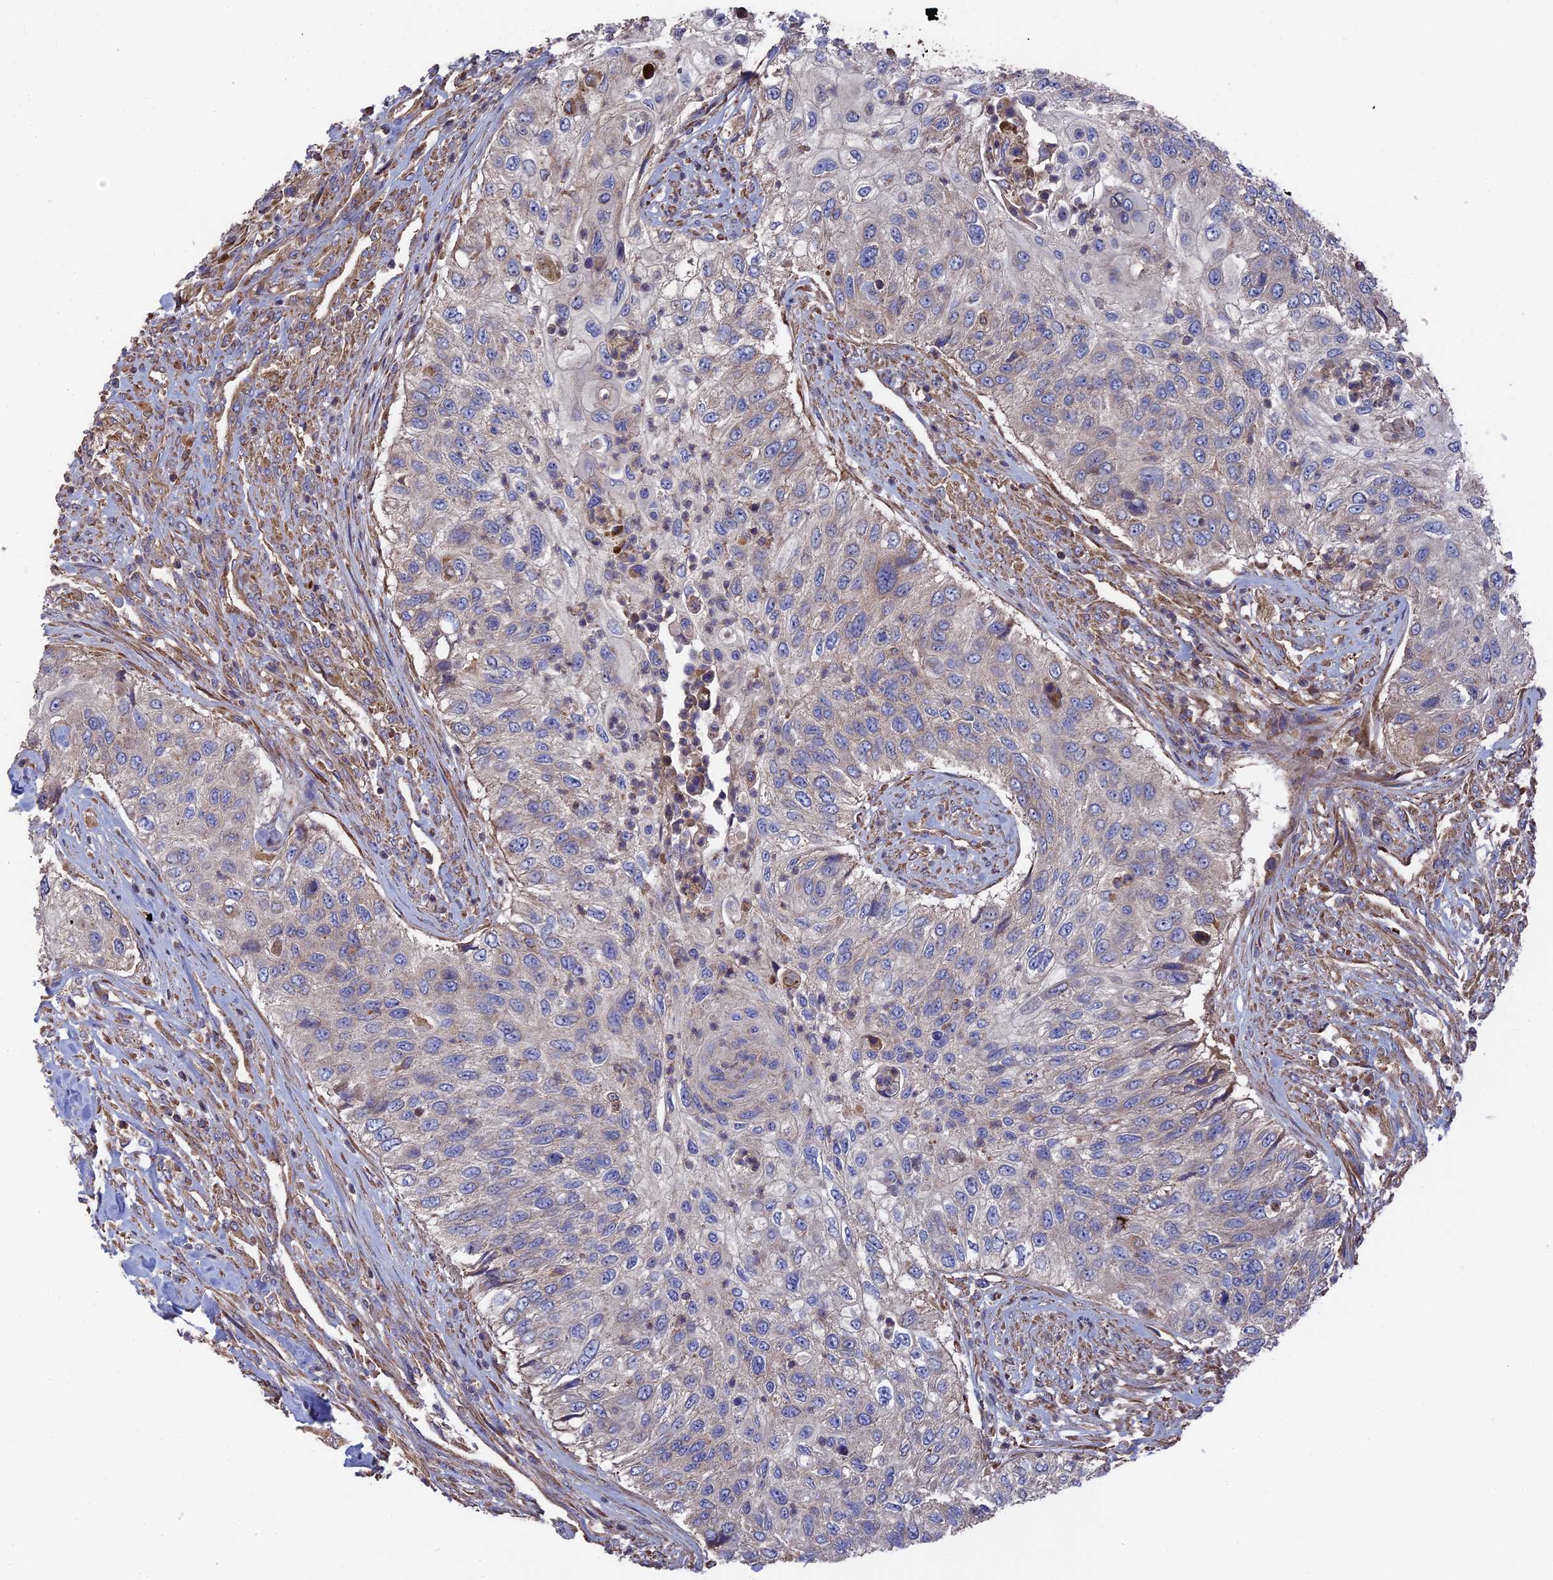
{"staining": {"intensity": "weak", "quantity": "<25%", "location": "cytoplasmic/membranous"}, "tissue": "urothelial cancer", "cell_type": "Tumor cells", "image_type": "cancer", "snomed": [{"axis": "morphology", "description": "Urothelial carcinoma, High grade"}, {"axis": "topography", "description": "Urinary bladder"}], "caption": "Urothelial cancer stained for a protein using IHC shows no staining tumor cells.", "gene": "TELO2", "patient": {"sex": "female", "age": 60}}